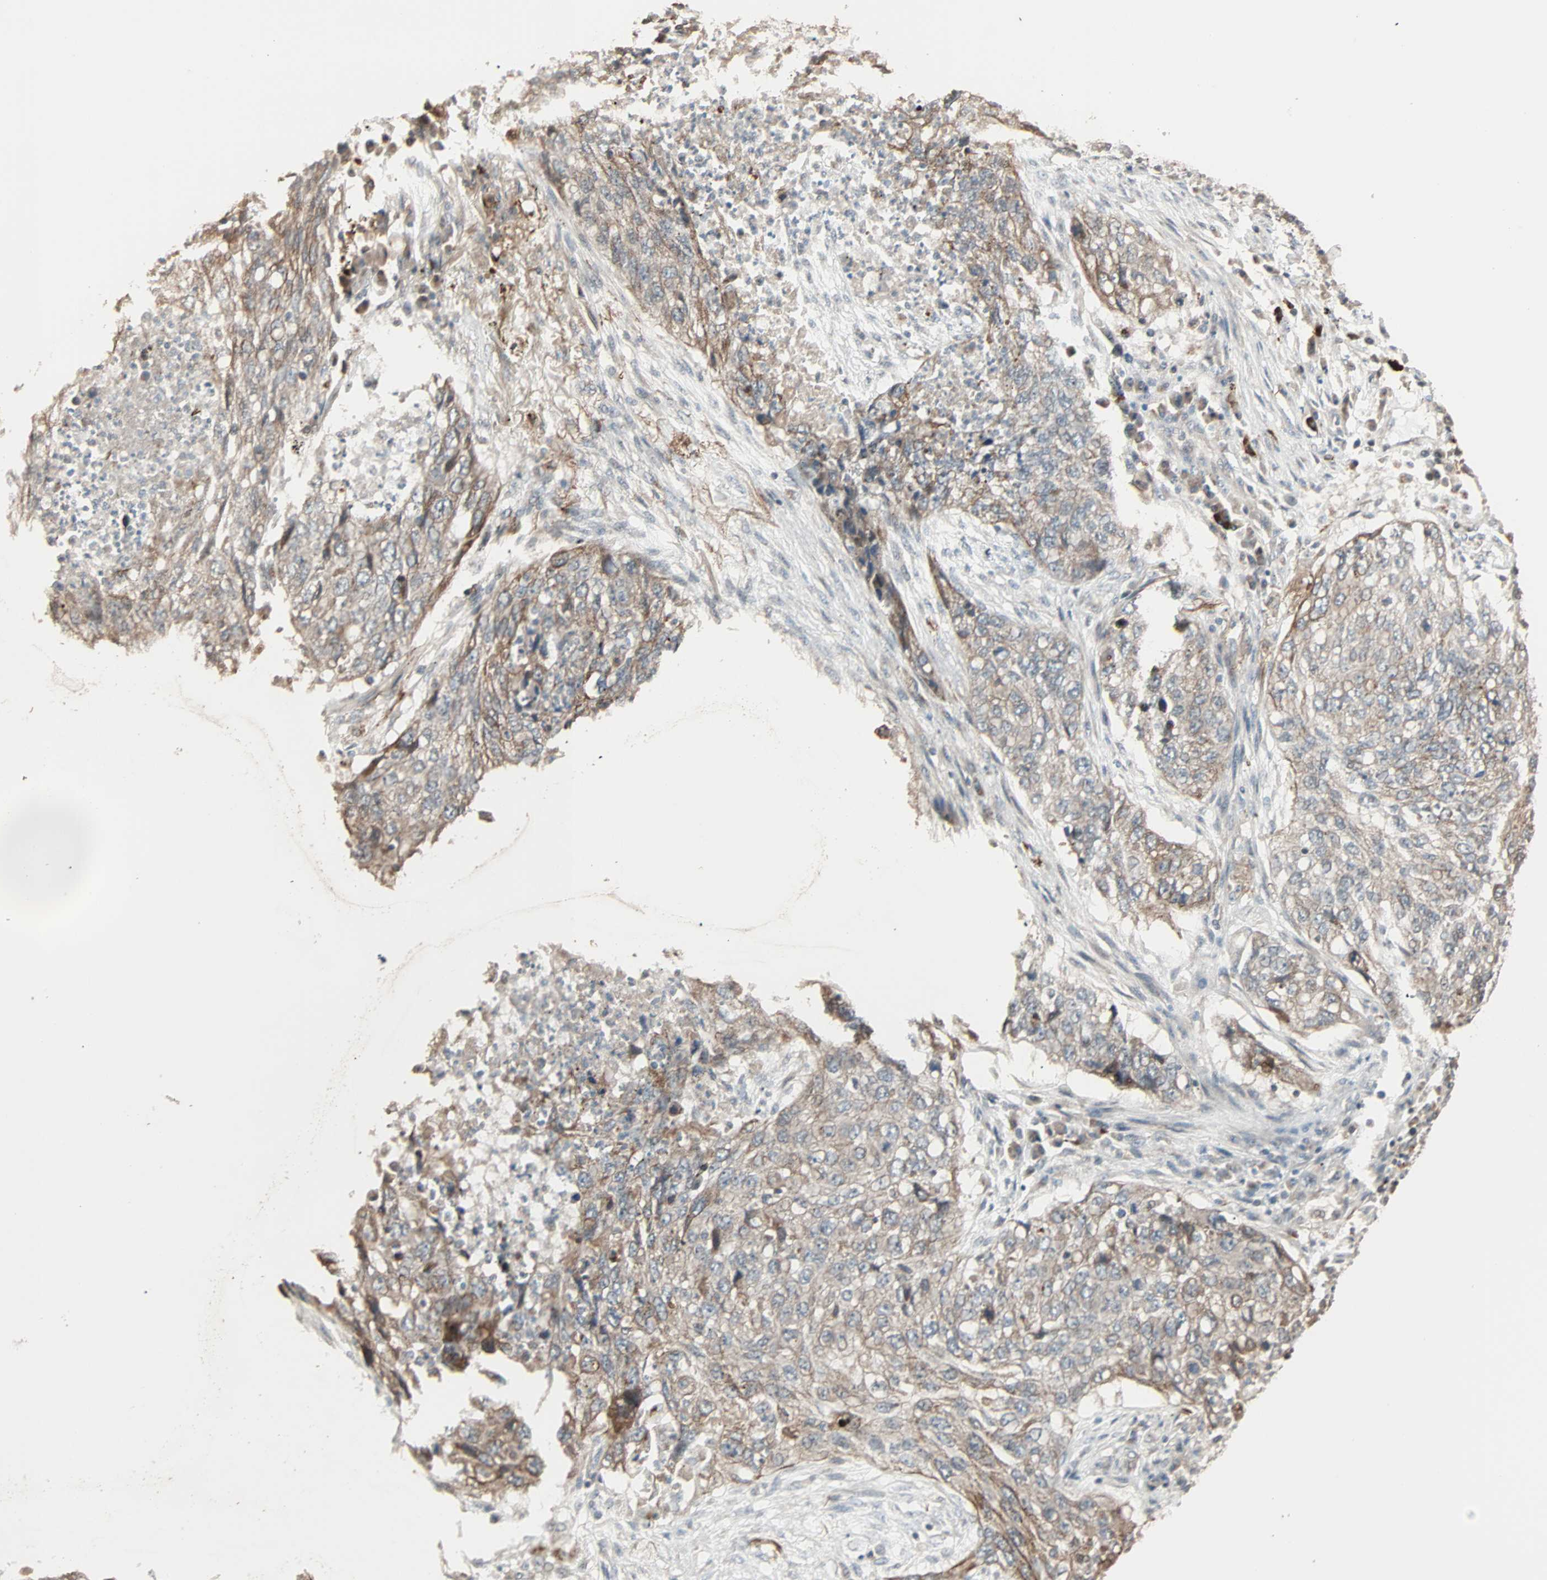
{"staining": {"intensity": "moderate", "quantity": "25%-75%", "location": "cytoplasmic/membranous"}, "tissue": "lung cancer", "cell_type": "Tumor cells", "image_type": "cancer", "snomed": [{"axis": "morphology", "description": "Squamous cell carcinoma, NOS"}, {"axis": "topography", "description": "Lung"}], "caption": "DAB immunohistochemical staining of lung squamous cell carcinoma demonstrates moderate cytoplasmic/membranous protein positivity in about 25%-75% of tumor cells.", "gene": "CALCRL", "patient": {"sex": "female", "age": 63}}